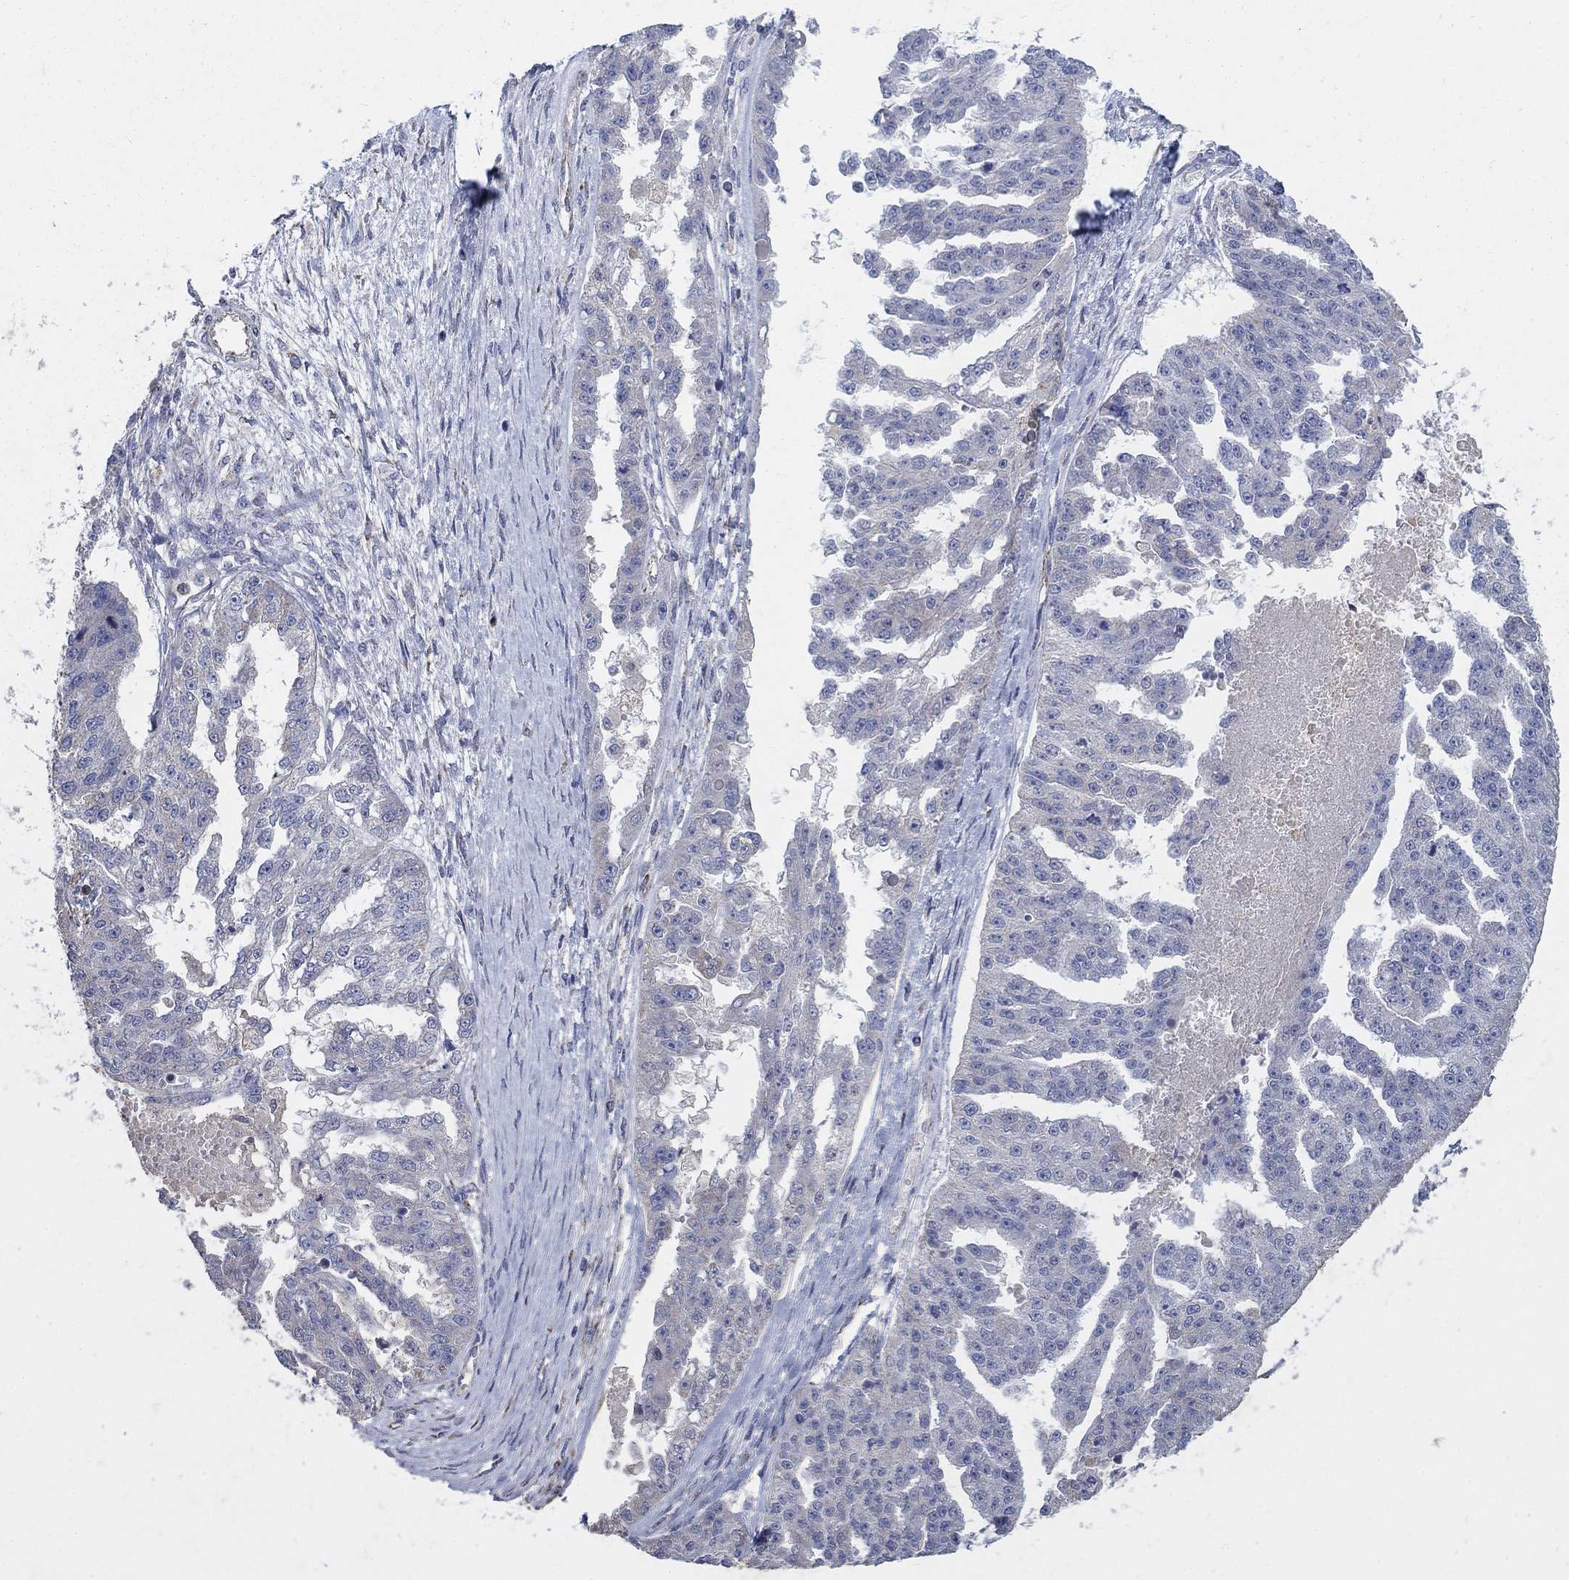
{"staining": {"intensity": "negative", "quantity": "none", "location": "none"}, "tissue": "ovarian cancer", "cell_type": "Tumor cells", "image_type": "cancer", "snomed": [{"axis": "morphology", "description": "Cystadenocarcinoma, serous, NOS"}, {"axis": "topography", "description": "Ovary"}], "caption": "DAB immunohistochemical staining of human ovarian cancer (serous cystadenocarcinoma) exhibits no significant positivity in tumor cells.", "gene": "PNPLA2", "patient": {"sex": "female", "age": 58}}